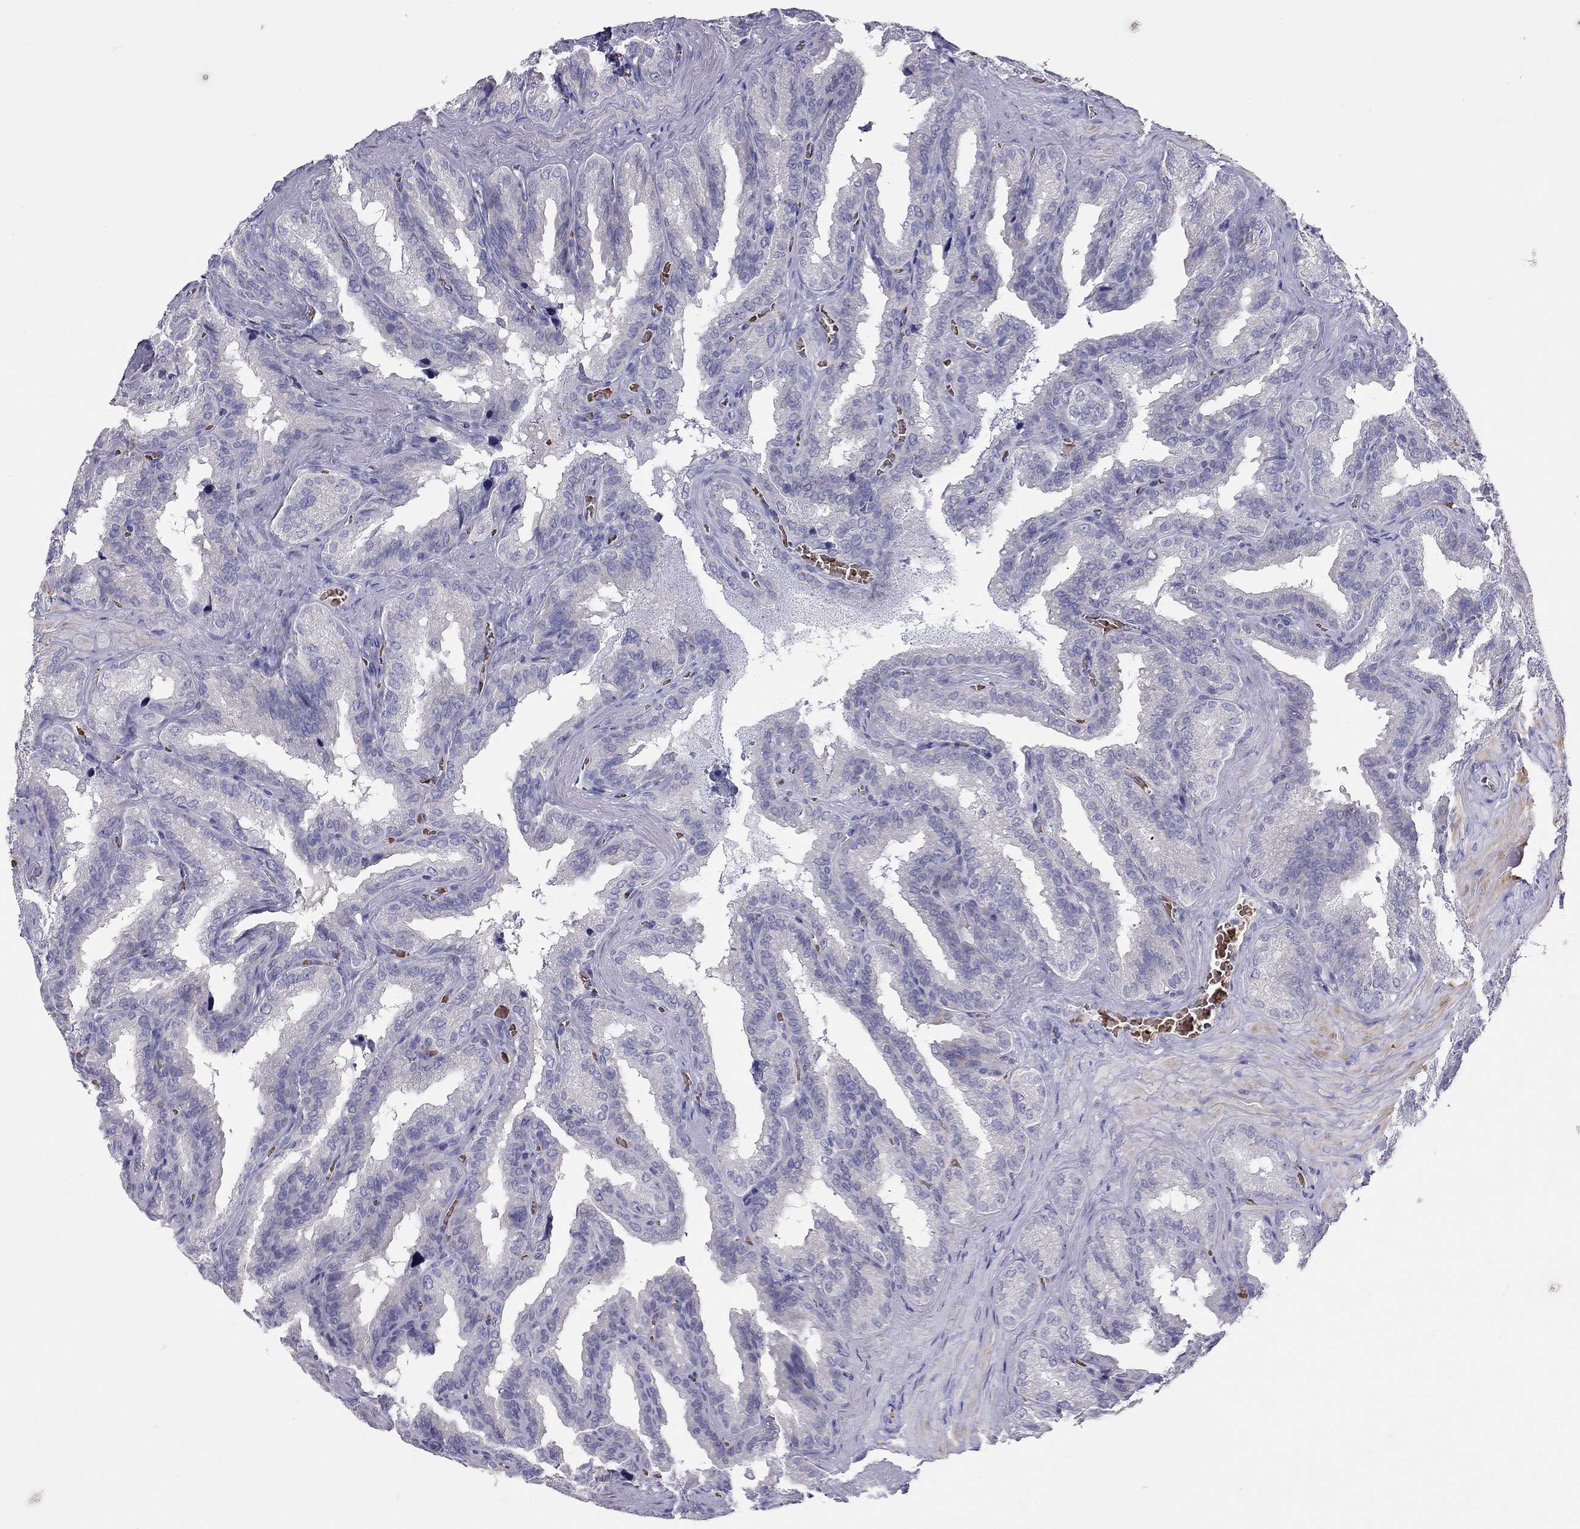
{"staining": {"intensity": "negative", "quantity": "none", "location": "none"}, "tissue": "seminal vesicle", "cell_type": "Glandular cells", "image_type": "normal", "snomed": [{"axis": "morphology", "description": "Normal tissue, NOS"}, {"axis": "topography", "description": "Seminal veicle"}], "caption": "There is no significant positivity in glandular cells of seminal vesicle.", "gene": "FRMD1", "patient": {"sex": "male", "age": 37}}